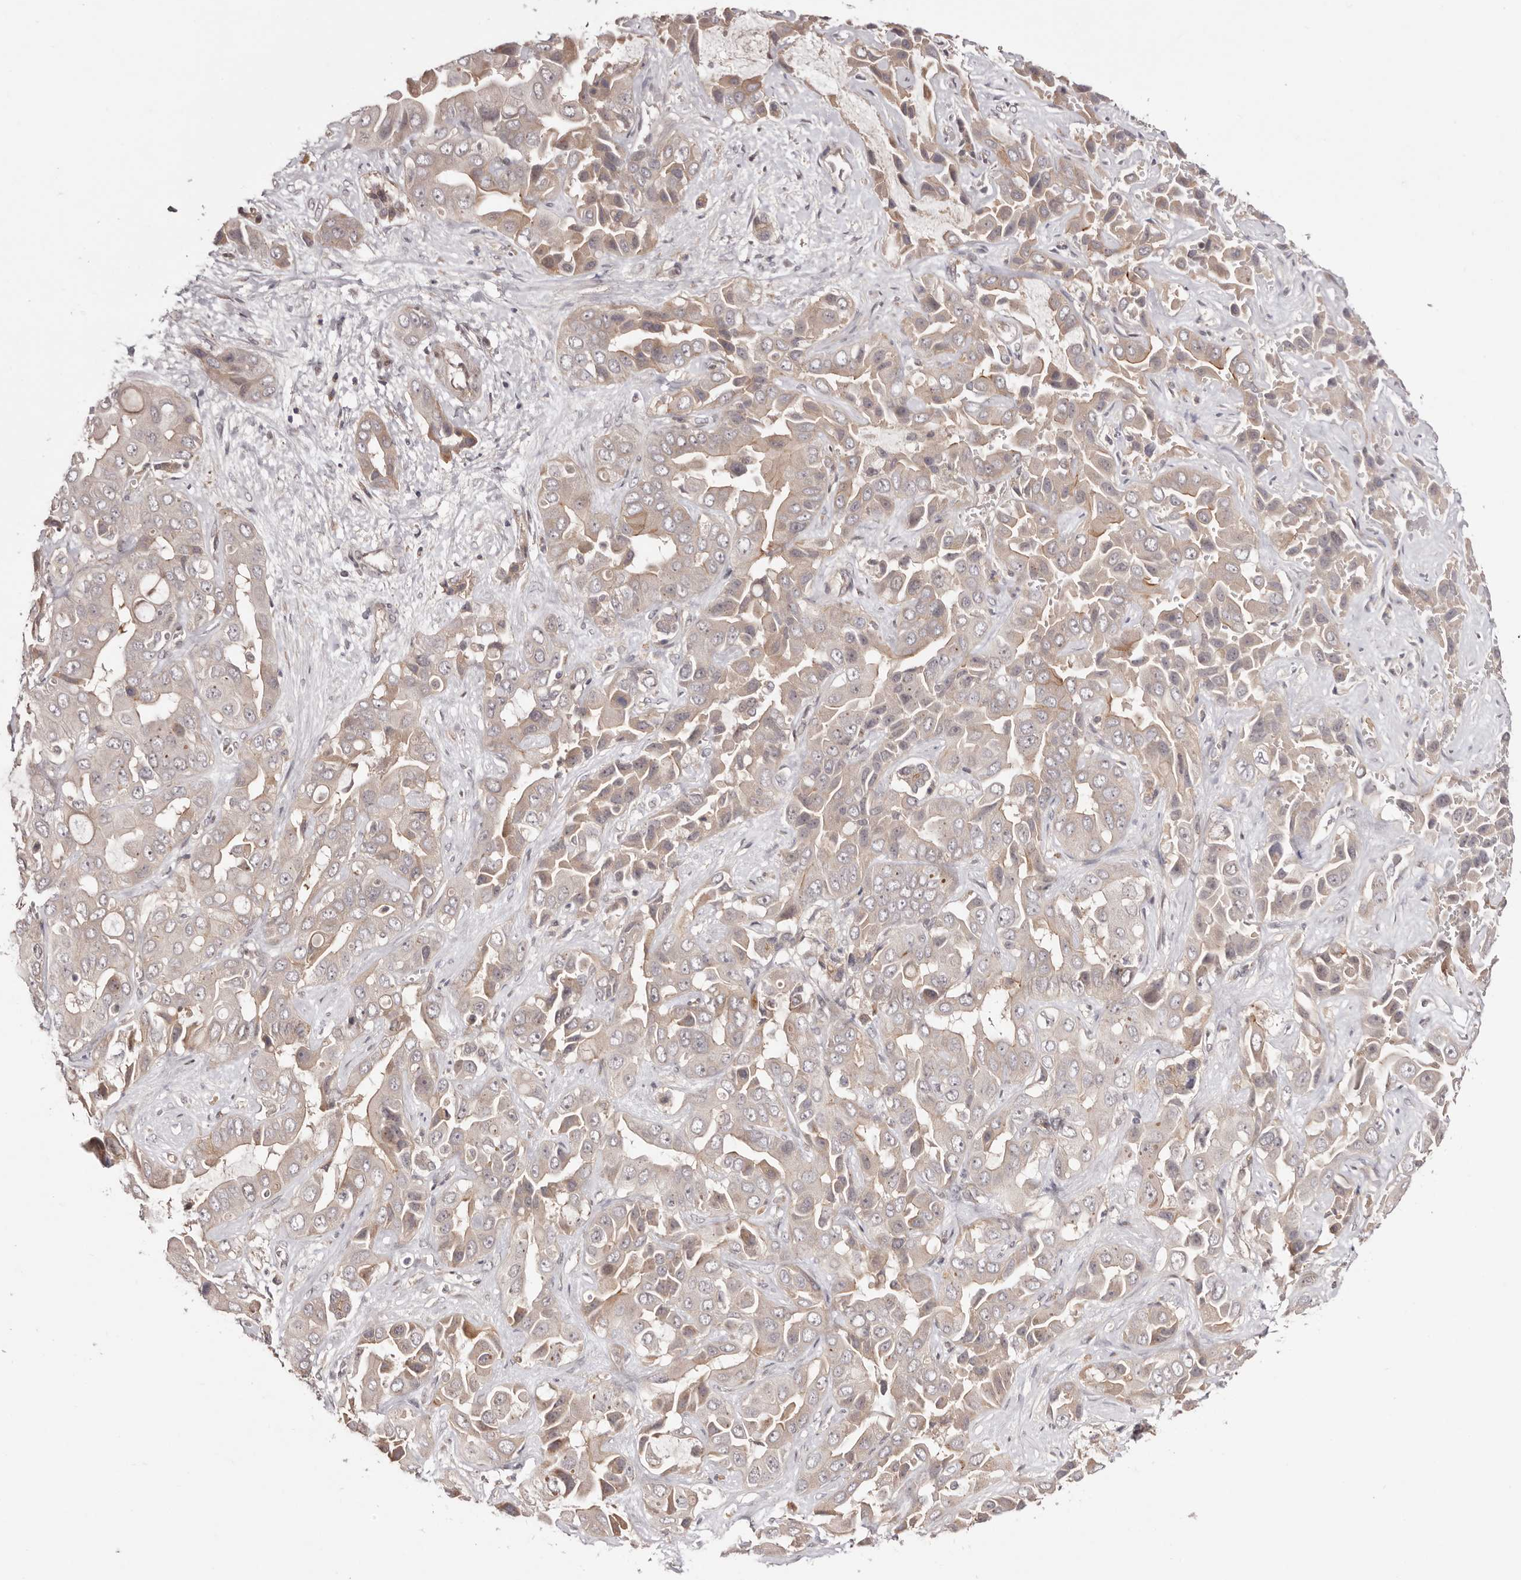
{"staining": {"intensity": "weak", "quantity": "25%-75%", "location": "cytoplasmic/membranous"}, "tissue": "liver cancer", "cell_type": "Tumor cells", "image_type": "cancer", "snomed": [{"axis": "morphology", "description": "Cholangiocarcinoma"}, {"axis": "topography", "description": "Liver"}], "caption": "This image exhibits immunohistochemistry staining of cholangiocarcinoma (liver), with low weak cytoplasmic/membranous staining in approximately 25%-75% of tumor cells.", "gene": "EGR3", "patient": {"sex": "female", "age": 52}}